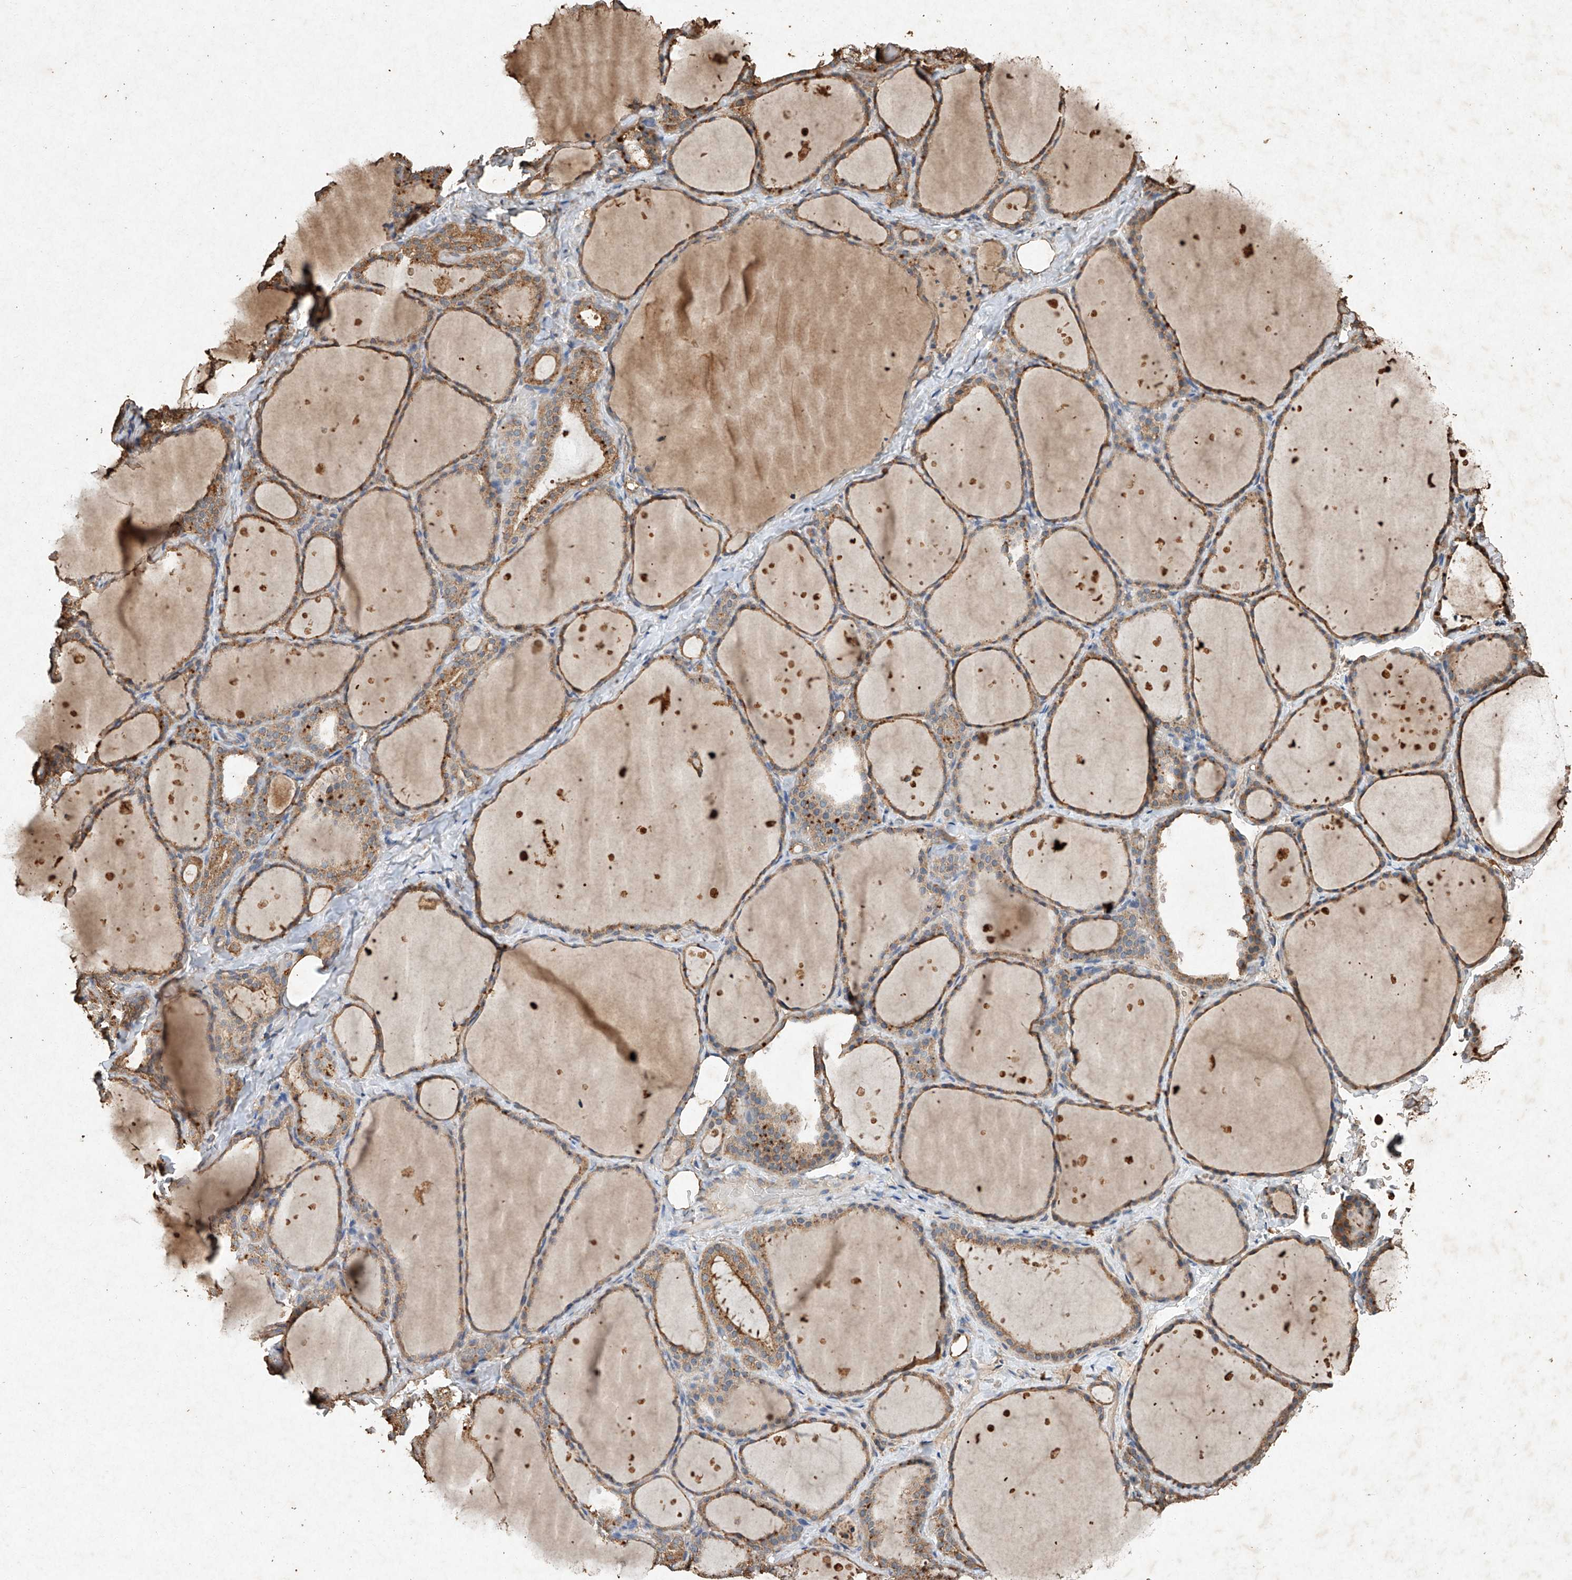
{"staining": {"intensity": "moderate", "quantity": "25%-75%", "location": "cytoplasmic/membranous"}, "tissue": "thyroid gland", "cell_type": "Glandular cells", "image_type": "normal", "snomed": [{"axis": "morphology", "description": "Normal tissue, NOS"}, {"axis": "topography", "description": "Thyroid gland"}], "caption": "Protein analysis of benign thyroid gland exhibits moderate cytoplasmic/membranous positivity in about 25%-75% of glandular cells.", "gene": "STK3", "patient": {"sex": "female", "age": 44}}